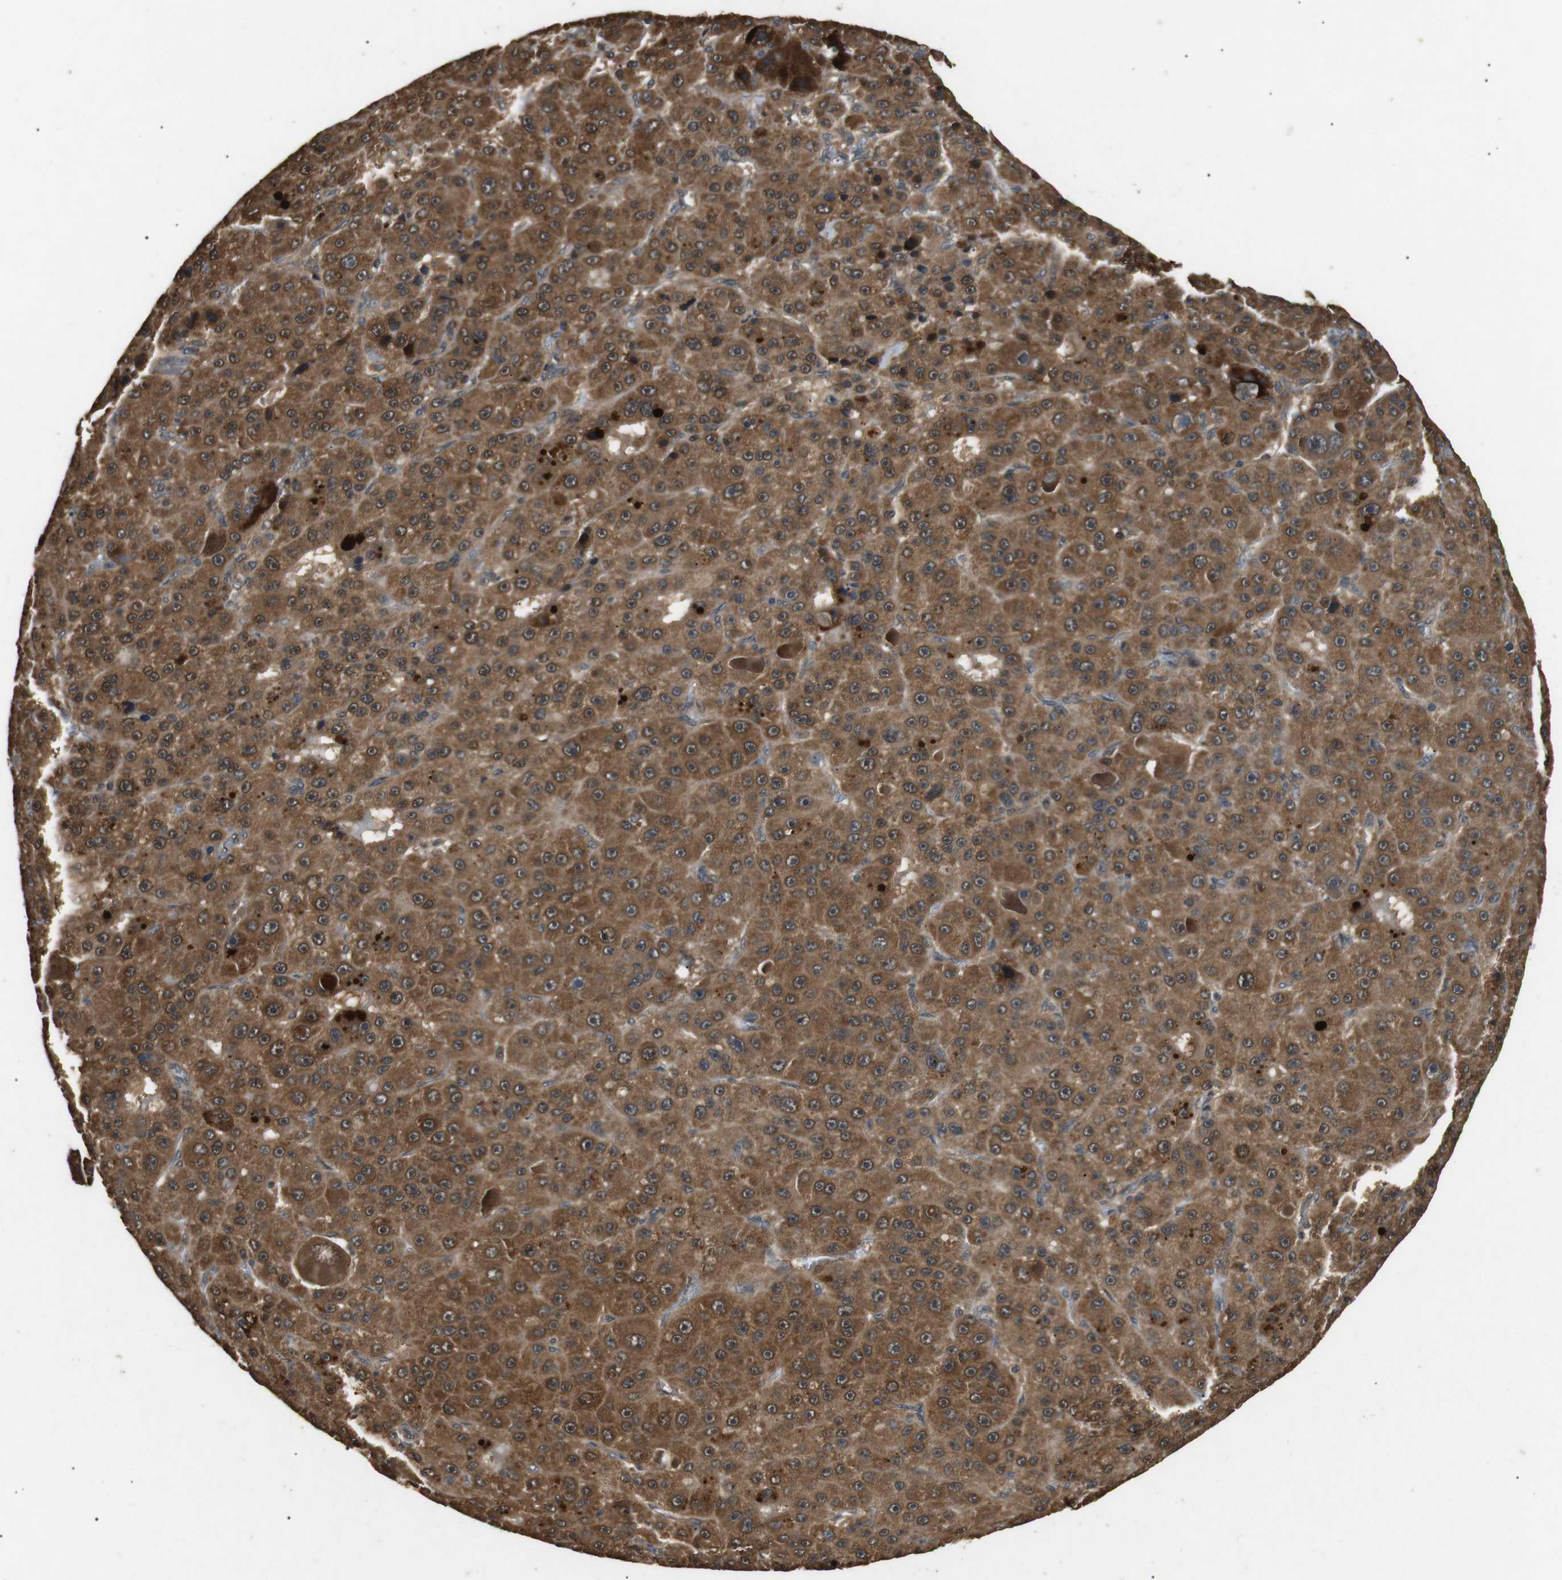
{"staining": {"intensity": "strong", "quantity": ">75%", "location": "cytoplasmic/membranous"}, "tissue": "liver cancer", "cell_type": "Tumor cells", "image_type": "cancer", "snomed": [{"axis": "morphology", "description": "Carcinoma, Hepatocellular, NOS"}, {"axis": "topography", "description": "Liver"}], "caption": "Strong cytoplasmic/membranous expression is present in approximately >75% of tumor cells in liver hepatocellular carcinoma.", "gene": "TBC1D15", "patient": {"sex": "male", "age": 76}}